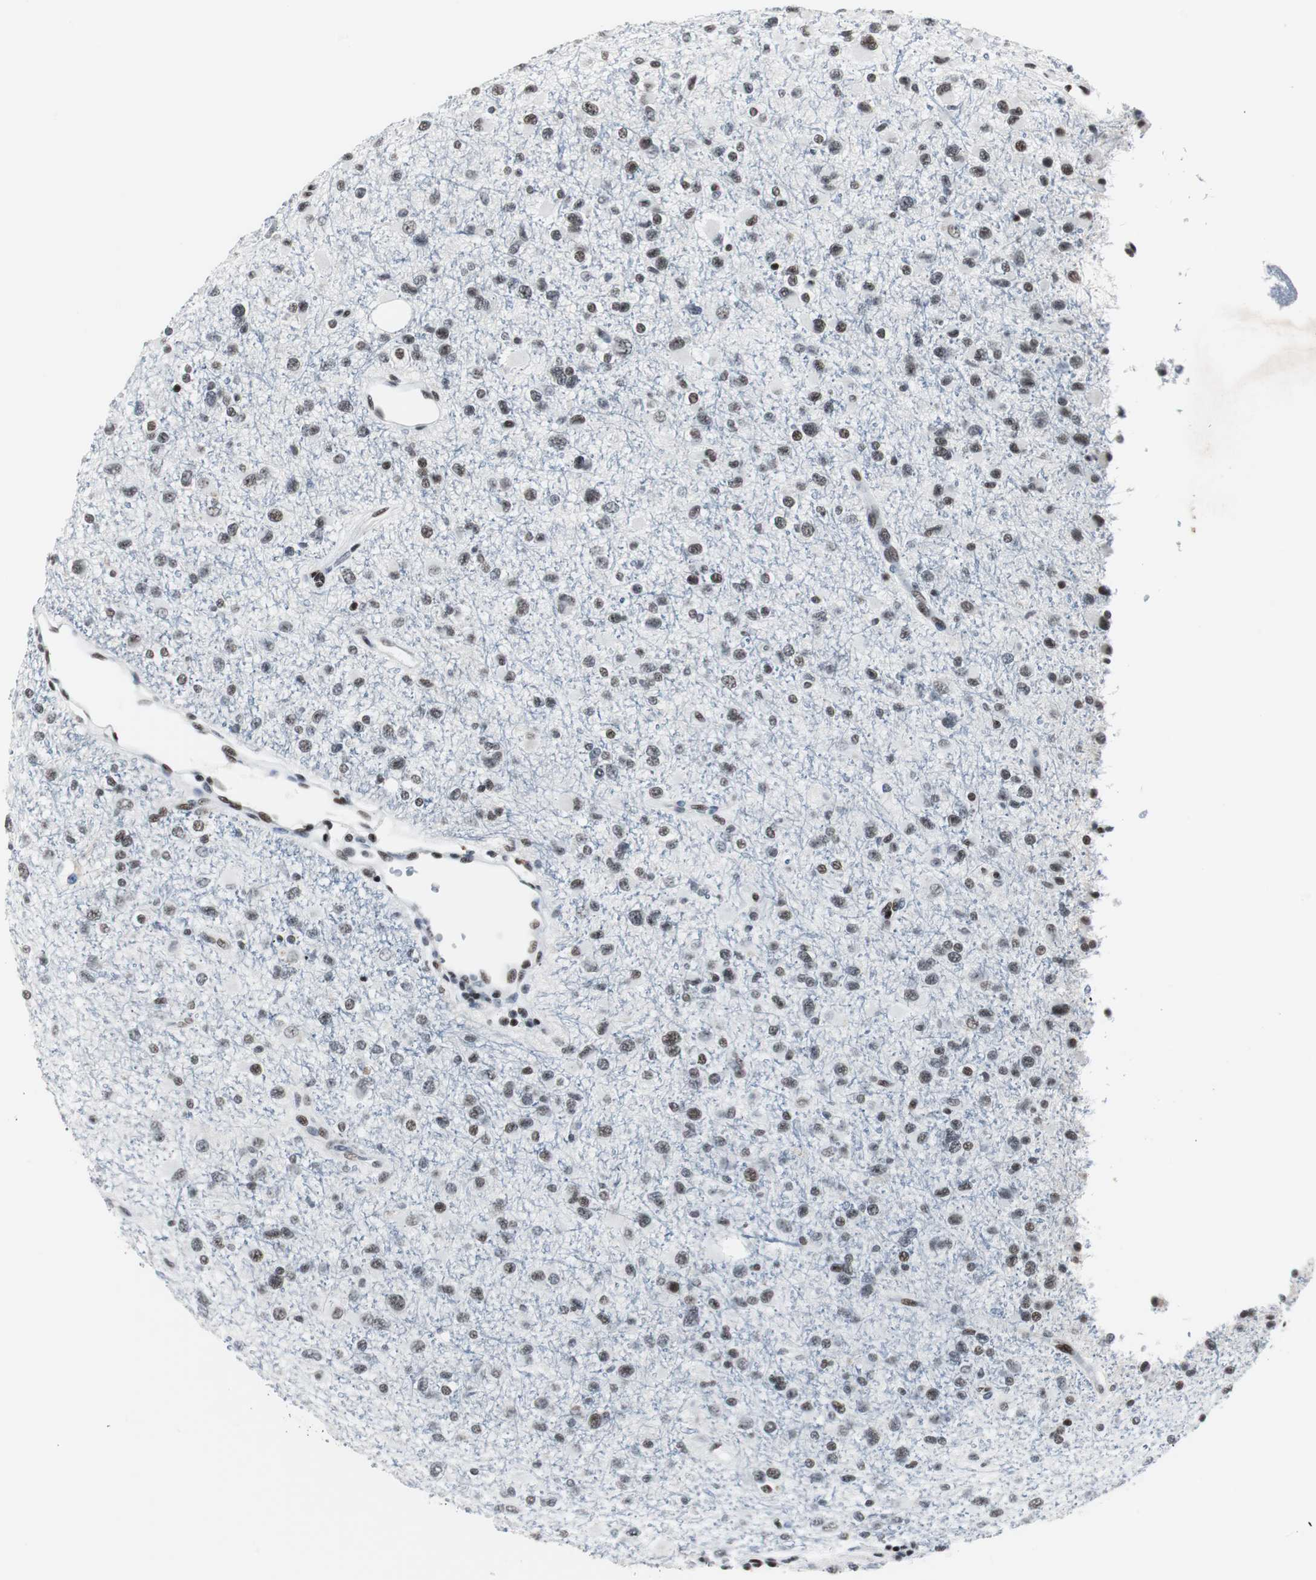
{"staining": {"intensity": "moderate", "quantity": ">75%", "location": "nuclear"}, "tissue": "glioma", "cell_type": "Tumor cells", "image_type": "cancer", "snomed": [{"axis": "morphology", "description": "Glioma, malignant, Low grade"}, {"axis": "topography", "description": "Brain"}], "caption": "Glioma was stained to show a protein in brown. There is medium levels of moderate nuclear positivity in about >75% of tumor cells.", "gene": "RAD9A", "patient": {"sex": "male", "age": 42}}